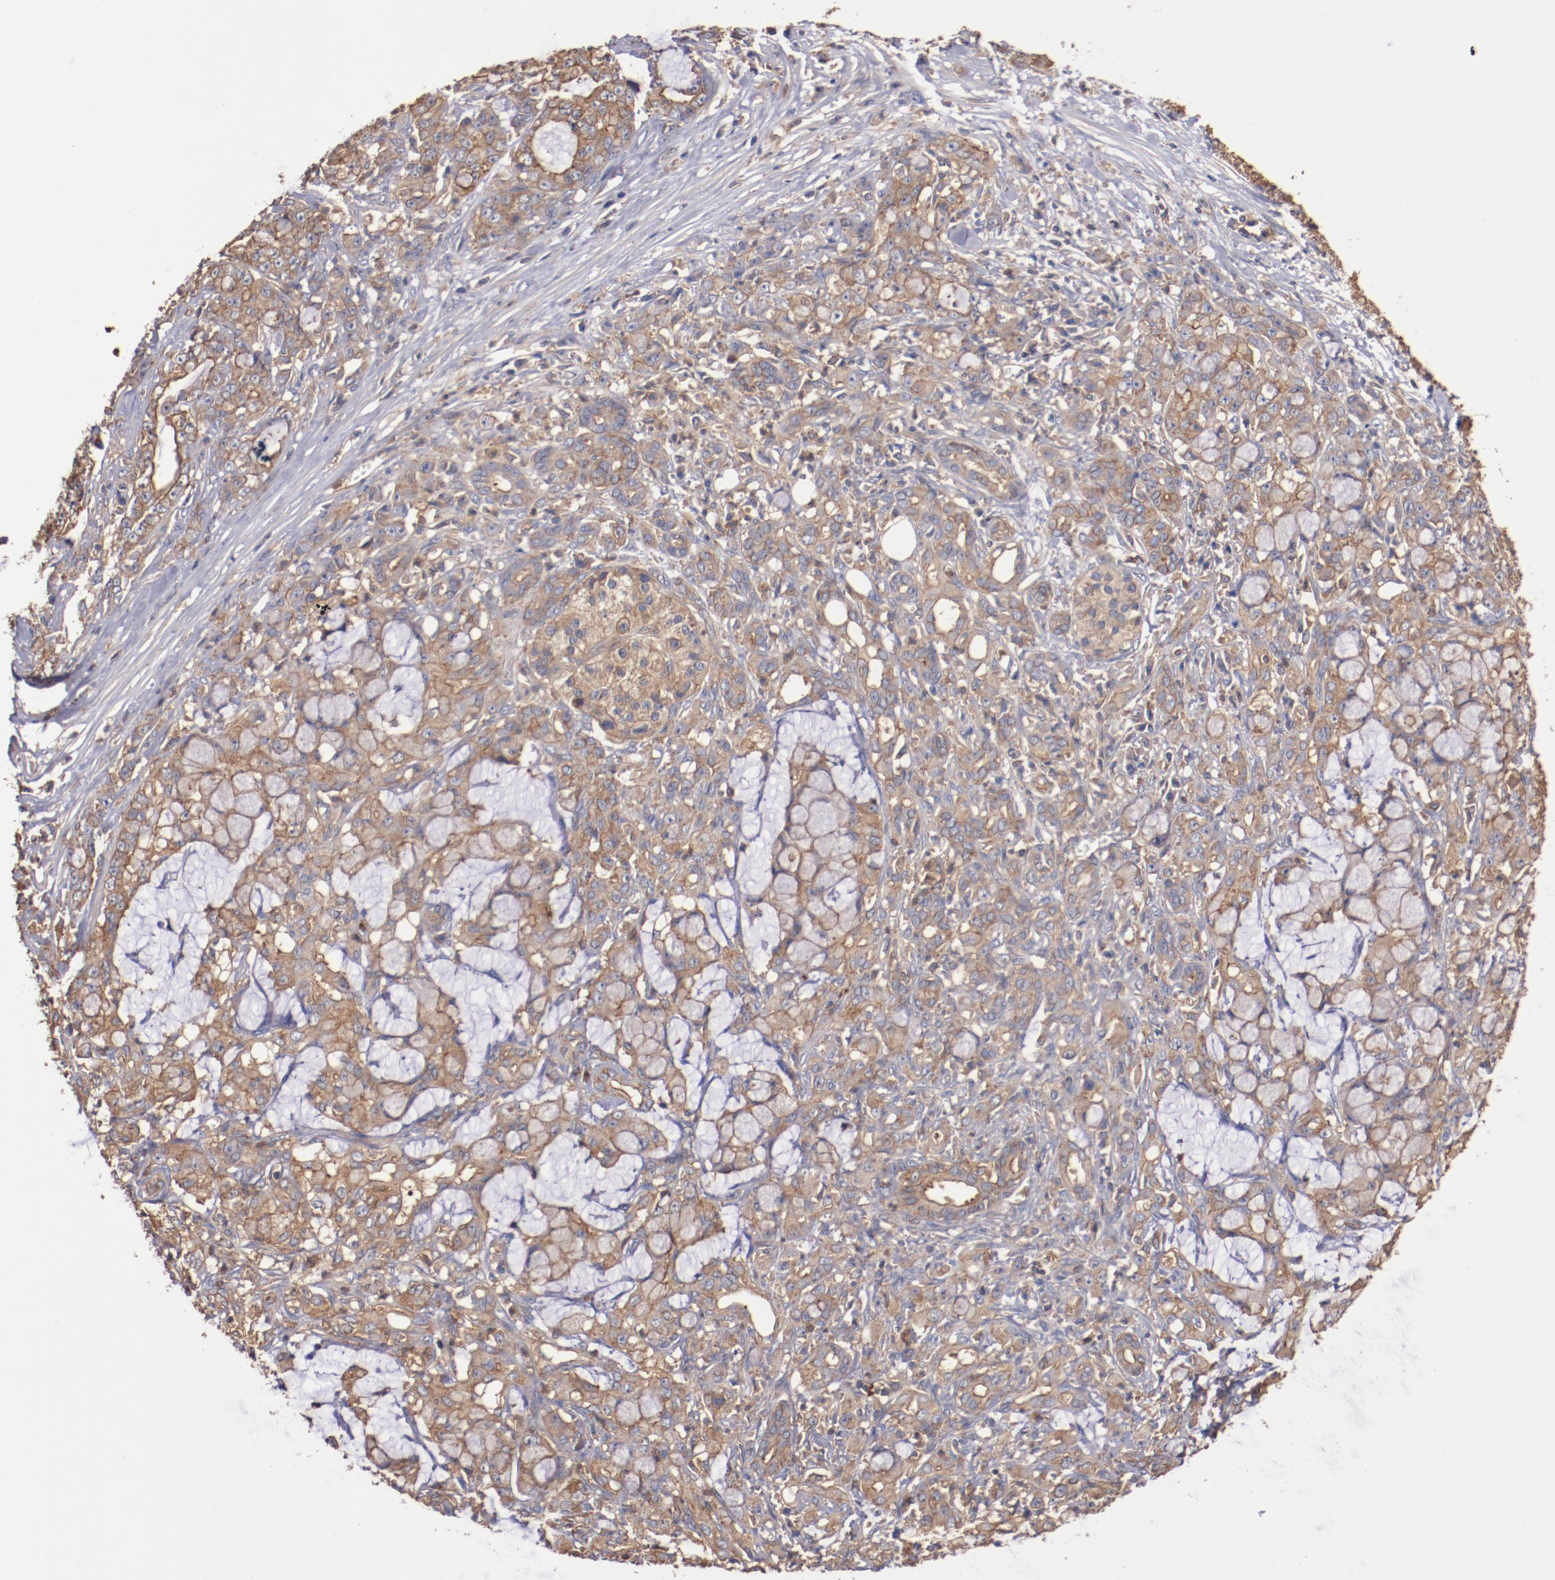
{"staining": {"intensity": "strong", "quantity": ">75%", "location": "cytoplasmic/membranous"}, "tissue": "pancreatic cancer", "cell_type": "Tumor cells", "image_type": "cancer", "snomed": [{"axis": "morphology", "description": "Adenocarcinoma, NOS"}, {"axis": "topography", "description": "Pancreas"}], "caption": "Pancreatic cancer (adenocarcinoma) stained with a brown dye shows strong cytoplasmic/membranous positive staining in approximately >75% of tumor cells.", "gene": "TMOD3", "patient": {"sex": "female", "age": 73}}